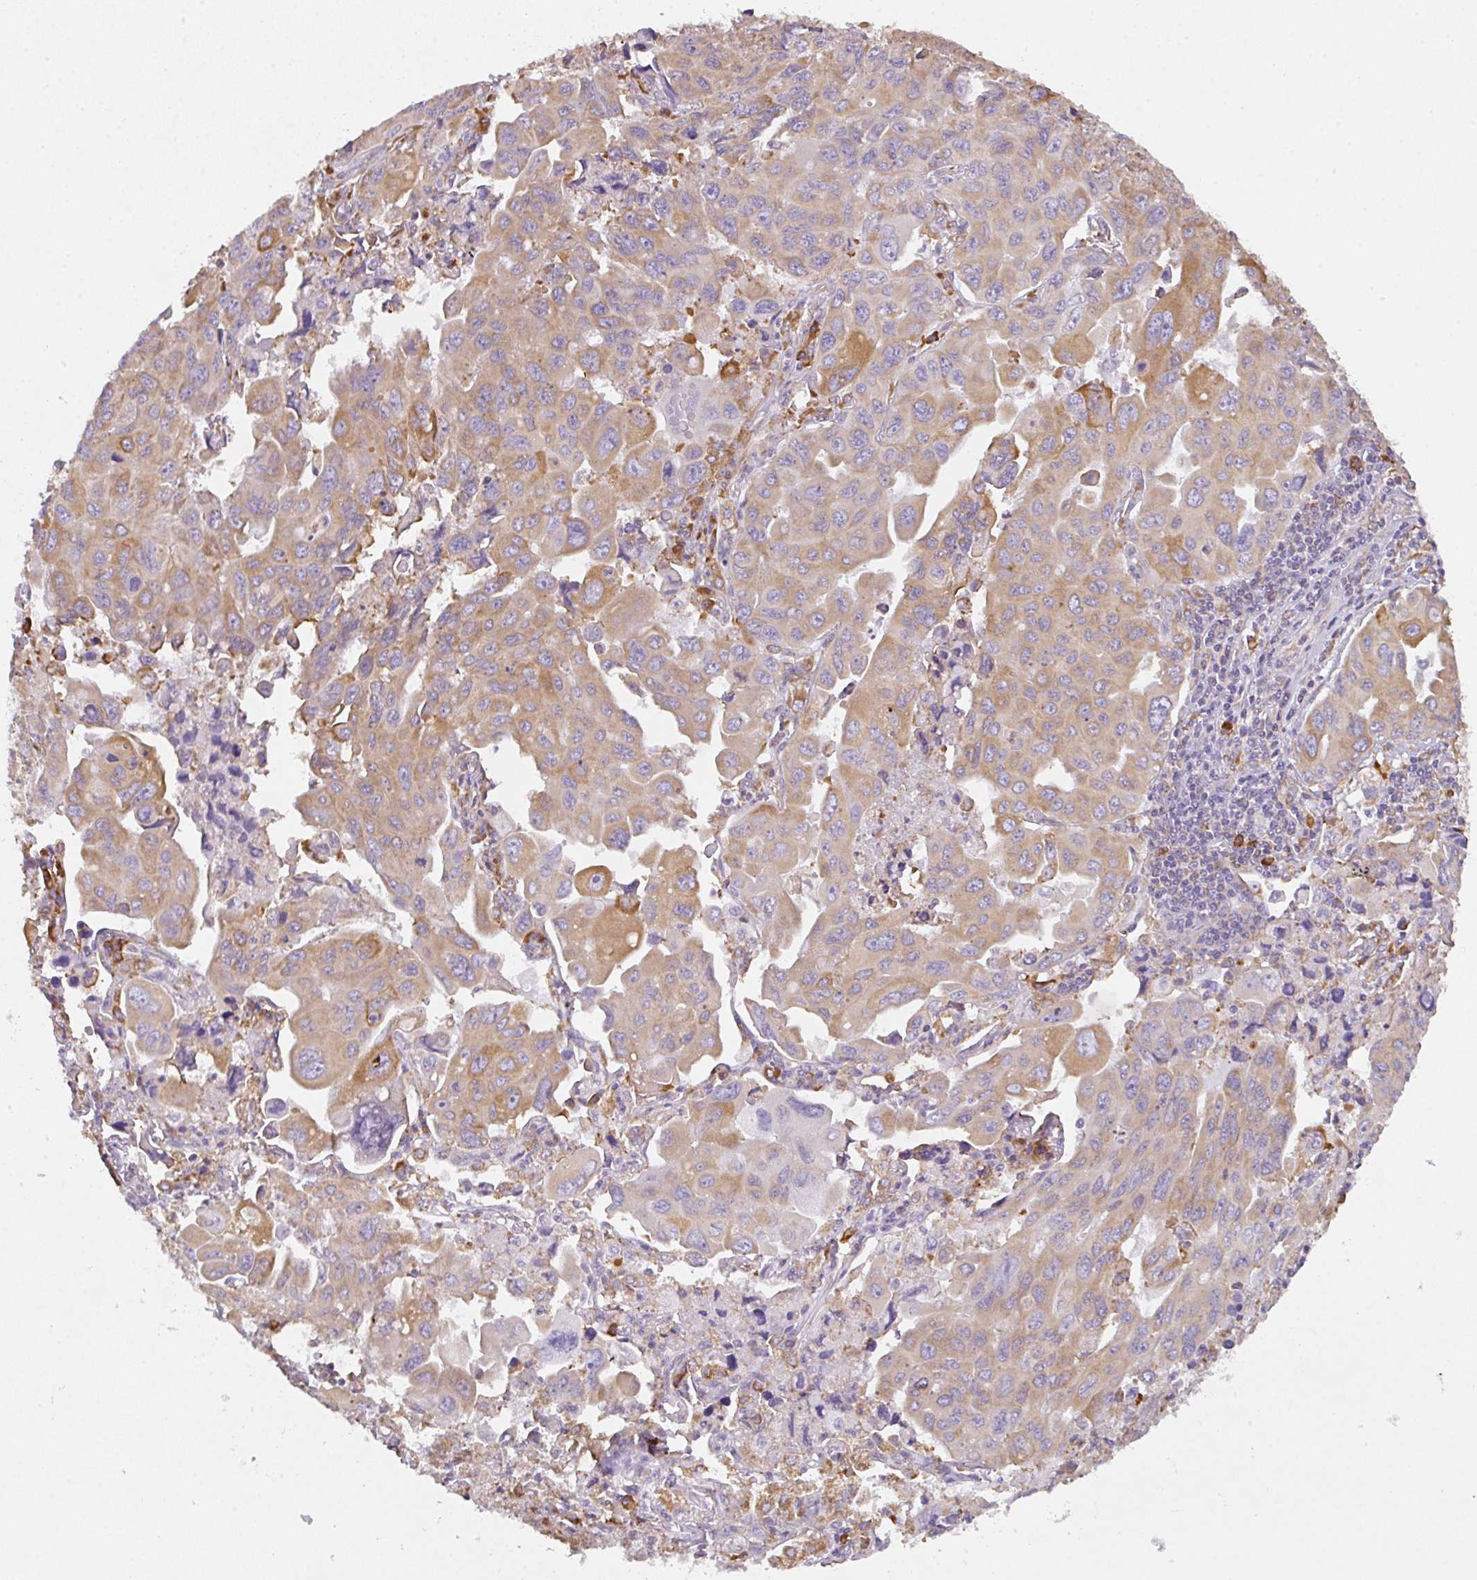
{"staining": {"intensity": "moderate", "quantity": ">75%", "location": "cytoplasmic/membranous"}, "tissue": "lung cancer", "cell_type": "Tumor cells", "image_type": "cancer", "snomed": [{"axis": "morphology", "description": "Adenocarcinoma, NOS"}, {"axis": "topography", "description": "Lung"}], "caption": "Human lung cancer stained with a protein marker shows moderate staining in tumor cells.", "gene": "DOK4", "patient": {"sex": "male", "age": 64}}